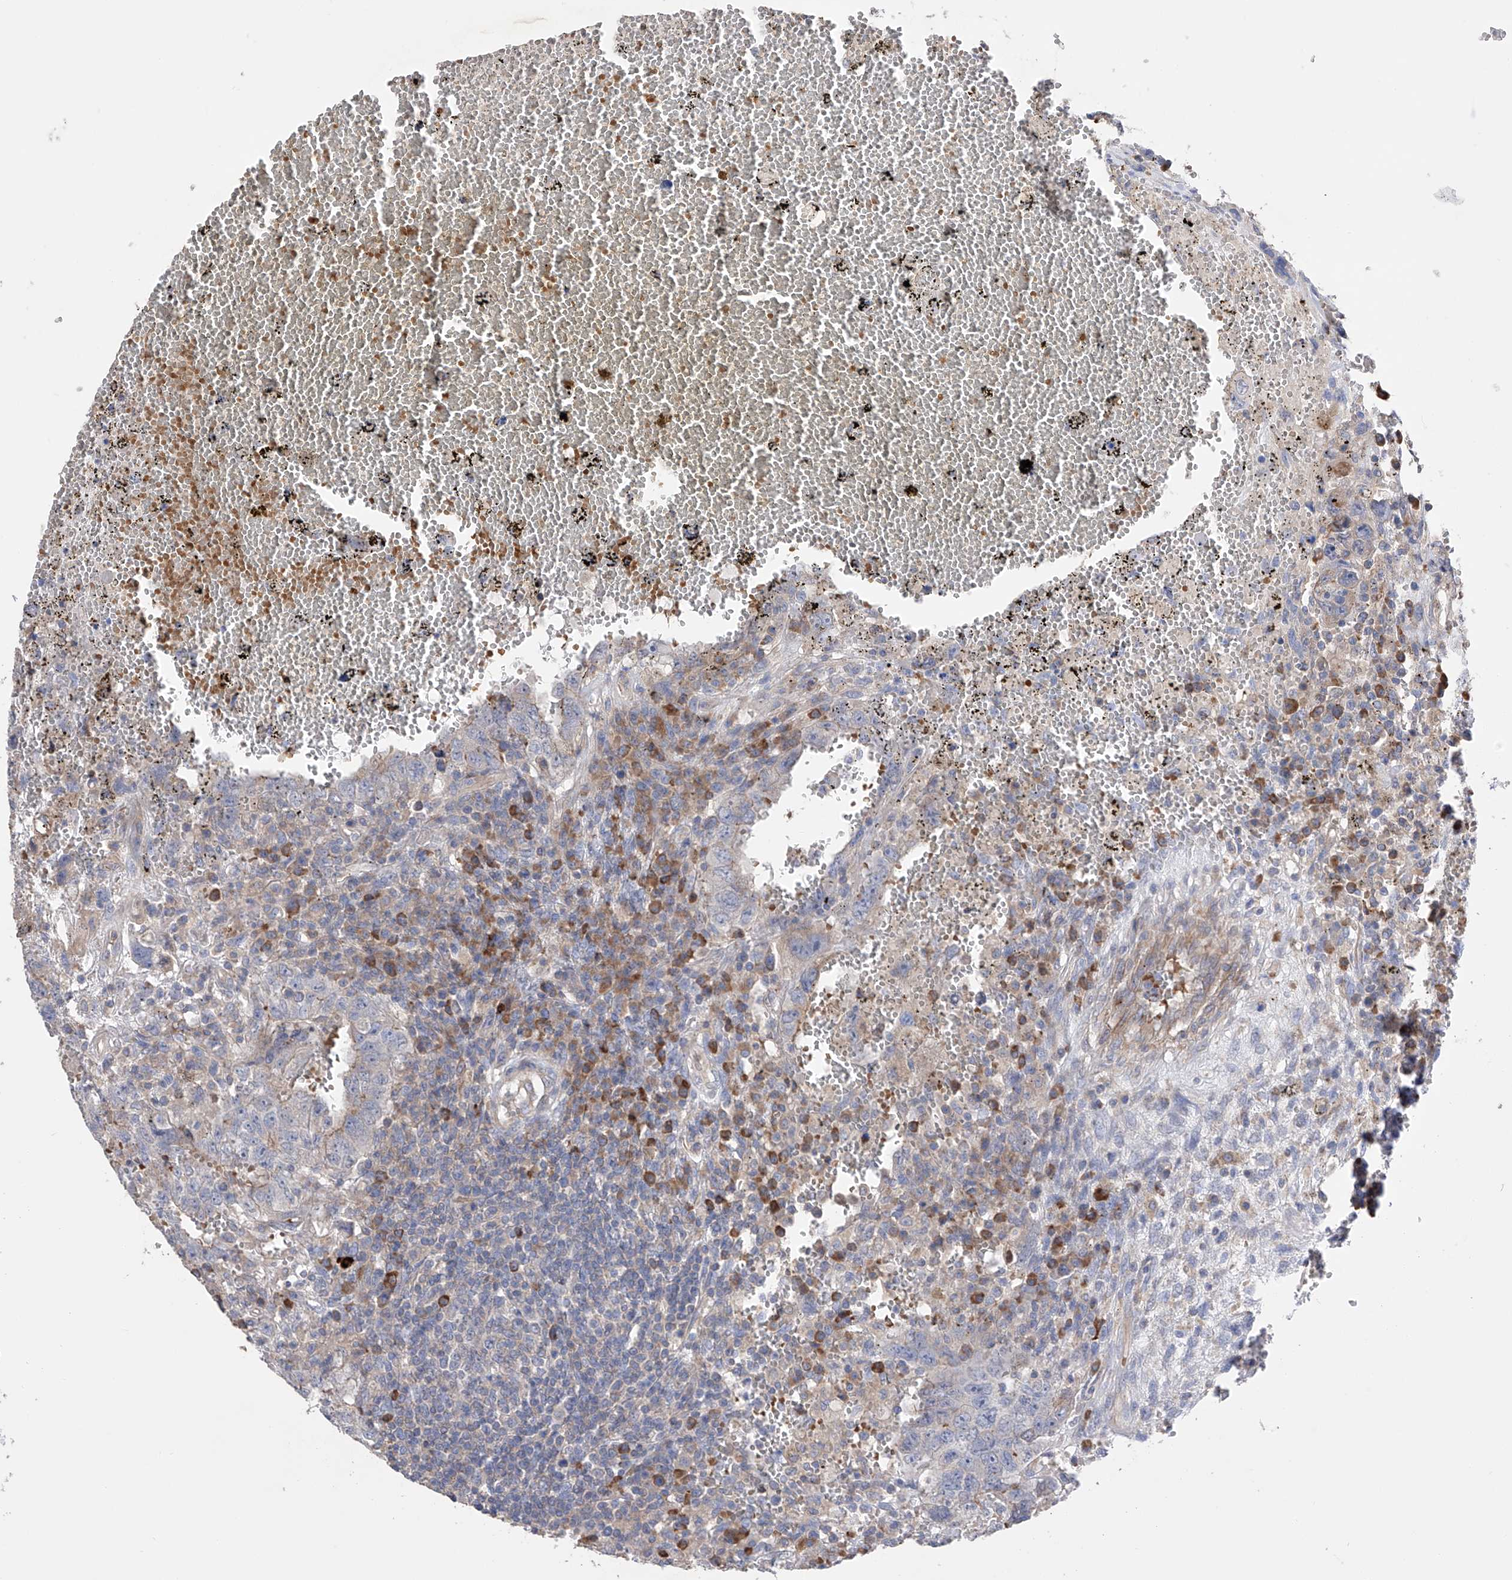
{"staining": {"intensity": "negative", "quantity": "none", "location": "none"}, "tissue": "testis cancer", "cell_type": "Tumor cells", "image_type": "cancer", "snomed": [{"axis": "morphology", "description": "Carcinoma, Embryonal, NOS"}, {"axis": "topography", "description": "Testis"}], "caption": "Immunohistochemistry (IHC) micrograph of embryonal carcinoma (testis) stained for a protein (brown), which demonstrates no positivity in tumor cells.", "gene": "NFATC4", "patient": {"sex": "male", "age": 26}}